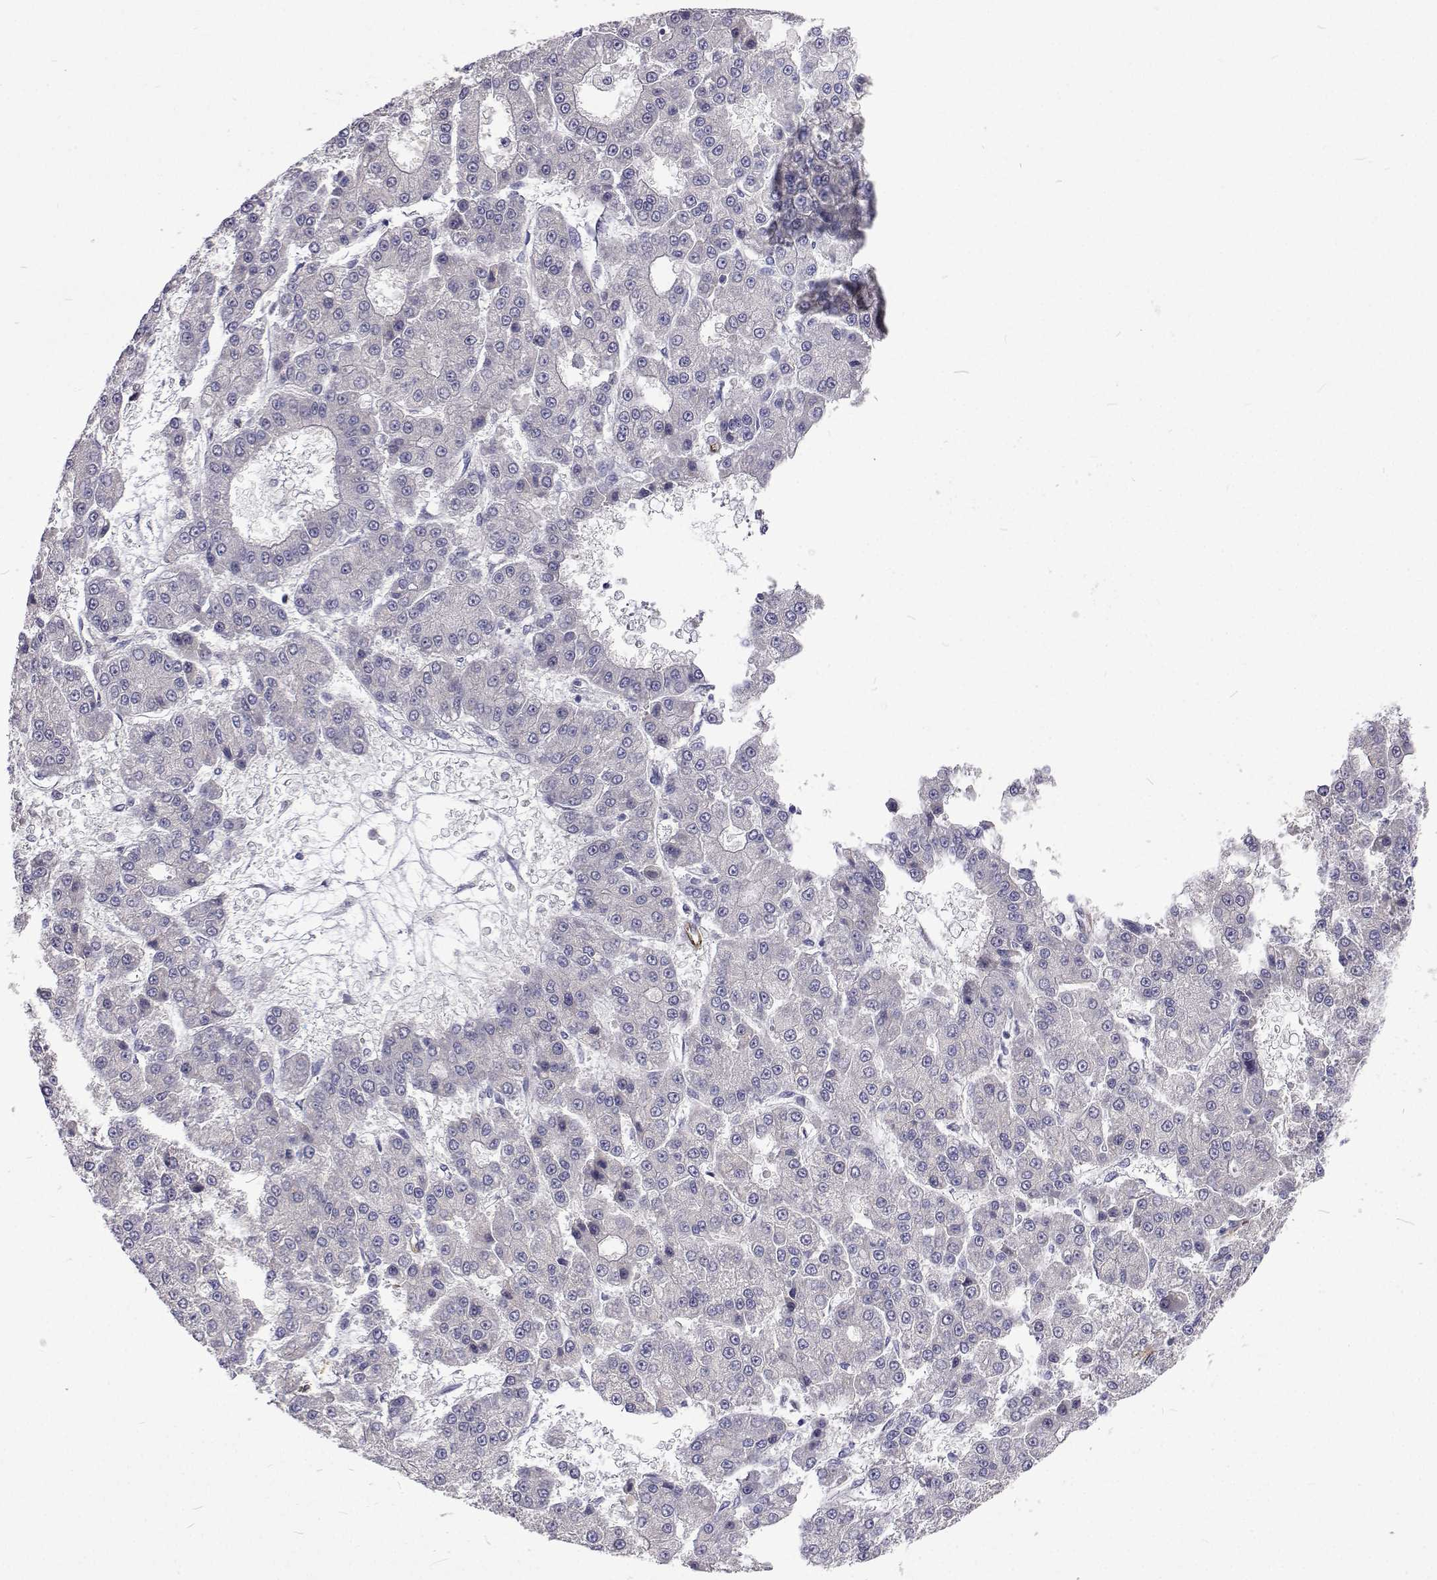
{"staining": {"intensity": "negative", "quantity": "none", "location": "none"}, "tissue": "liver cancer", "cell_type": "Tumor cells", "image_type": "cancer", "snomed": [{"axis": "morphology", "description": "Carcinoma, Hepatocellular, NOS"}, {"axis": "topography", "description": "Liver"}], "caption": "Protein analysis of liver hepatocellular carcinoma shows no significant staining in tumor cells.", "gene": "NPR3", "patient": {"sex": "male", "age": 70}}